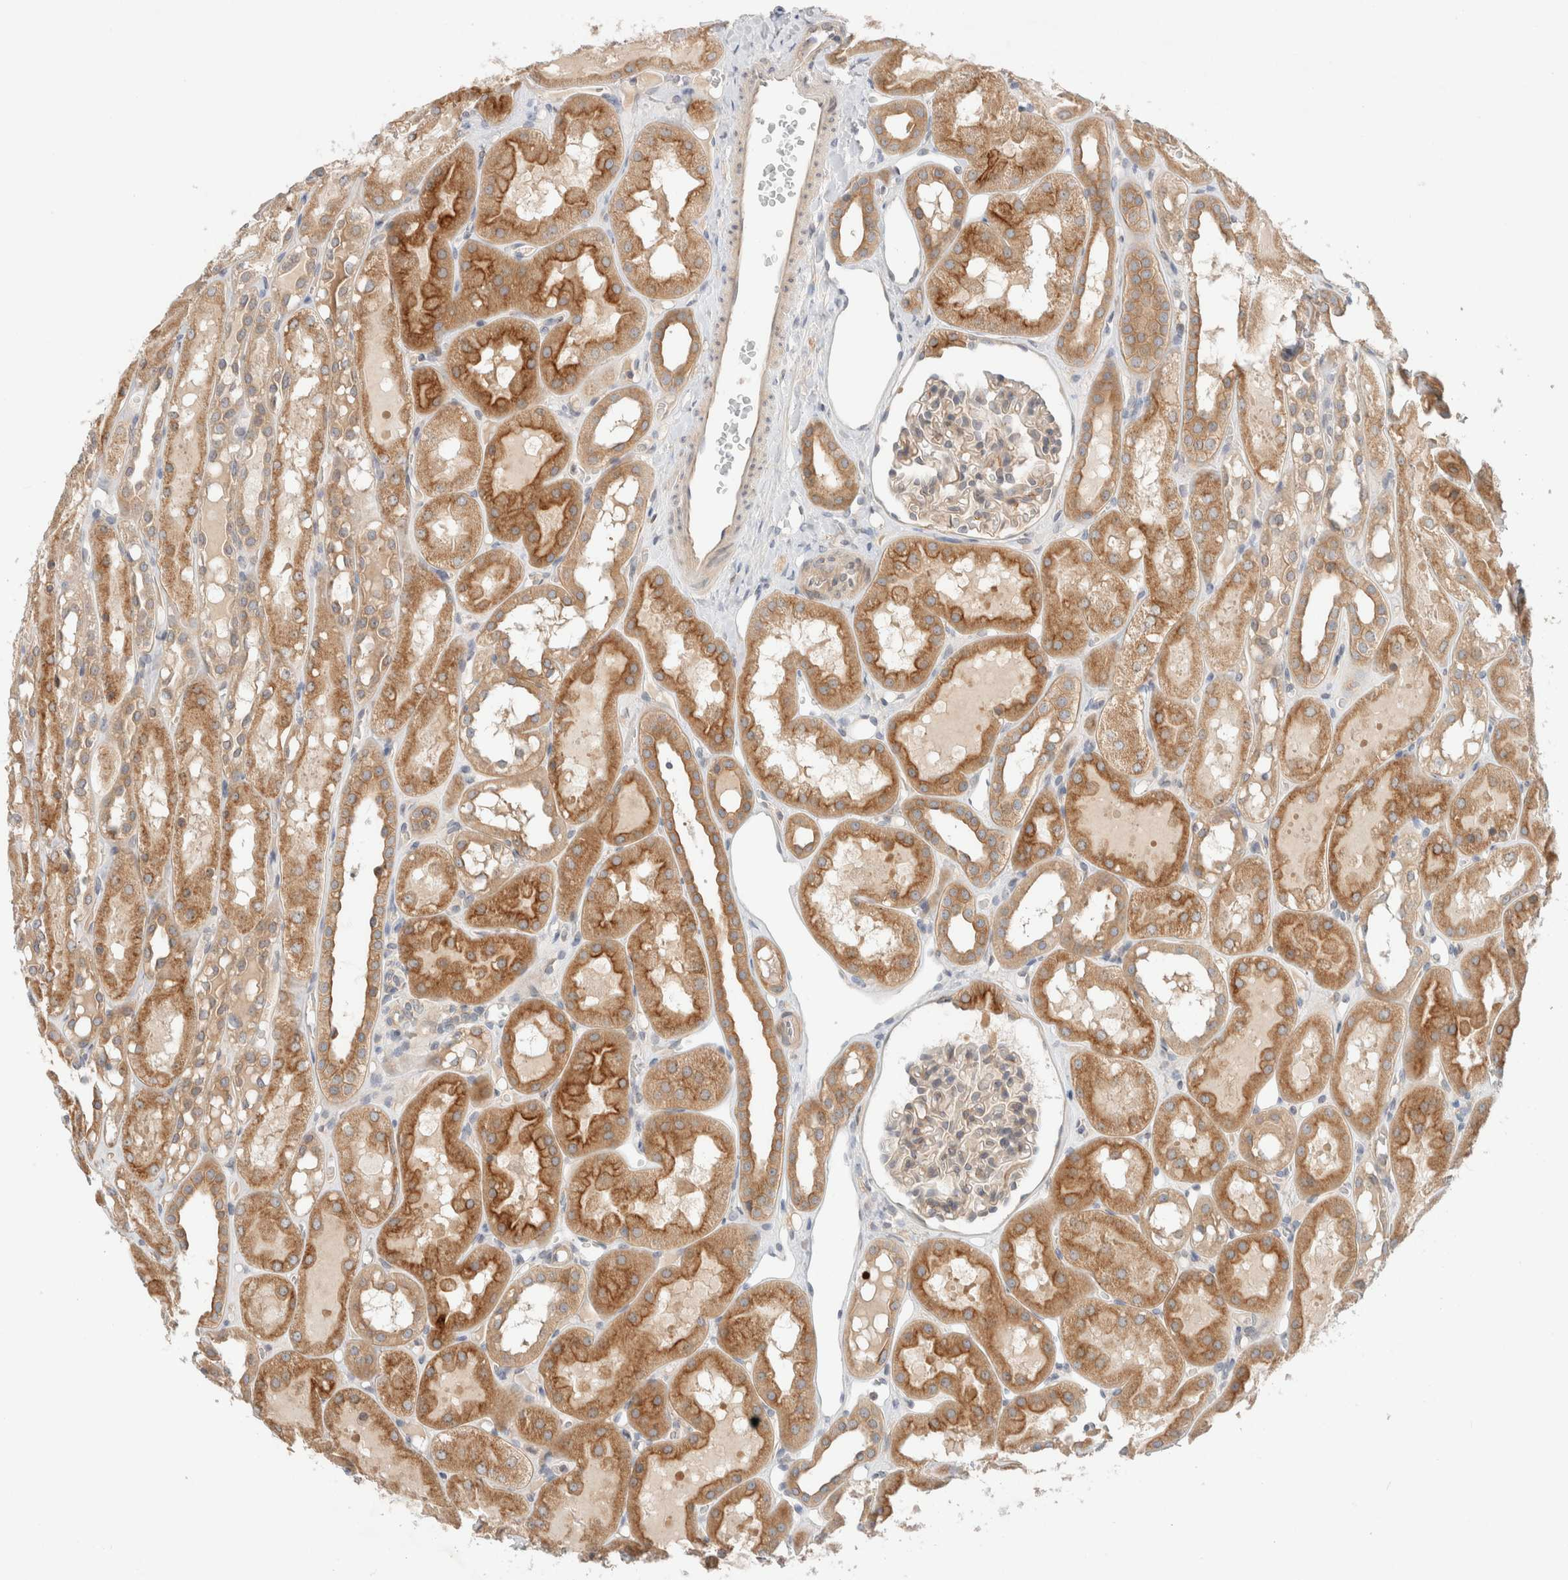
{"staining": {"intensity": "weak", "quantity": ">75%", "location": "cytoplasmic/membranous"}, "tissue": "kidney", "cell_type": "Cells in glomeruli", "image_type": "normal", "snomed": [{"axis": "morphology", "description": "Normal tissue, NOS"}, {"axis": "topography", "description": "Kidney"}, {"axis": "topography", "description": "Urinary bladder"}], "caption": "Human kidney stained for a protein (brown) exhibits weak cytoplasmic/membranous positive positivity in about >75% of cells in glomeruli.", "gene": "MARK3", "patient": {"sex": "male", "age": 16}}